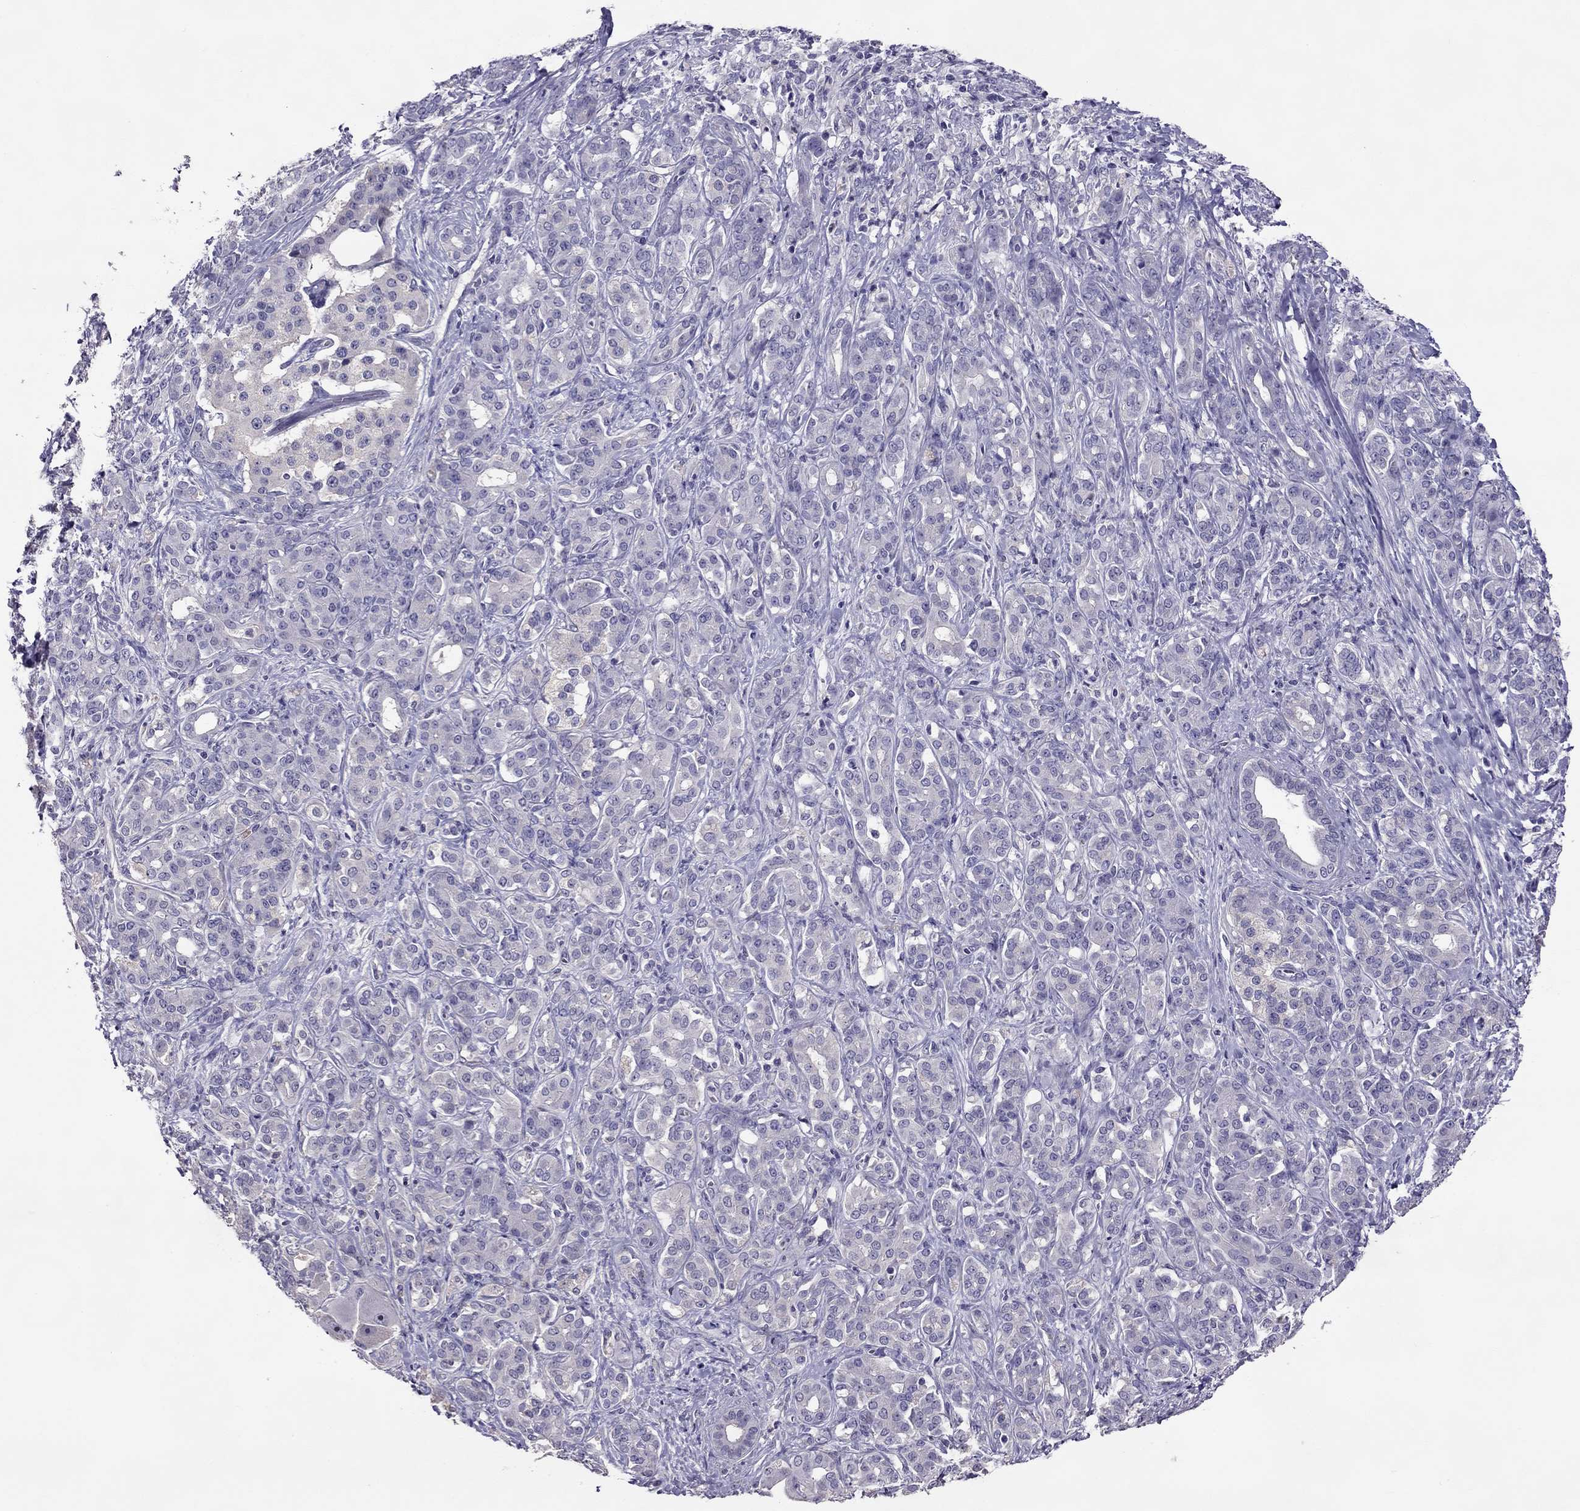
{"staining": {"intensity": "negative", "quantity": "none", "location": "none"}, "tissue": "pancreatic cancer", "cell_type": "Tumor cells", "image_type": "cancer", "snomed": [{"axis": "morphology", "description": "Normal tissue, NOS"}, {"axis": "morphology", "description": "Inflammation, NOS"}, {"axis": "morphology", "description": "Adenocarcinoma, NOS"}, {"axis": "topography", "description": "Pancreas"}], "caption": "Pancreatic cancer (adenocarcinoma) was stained to show a protein in brown. There is no significant expression in tumor cells.", "gene": "LRRC46", "patient": {"sex": "male", "age": 57}}